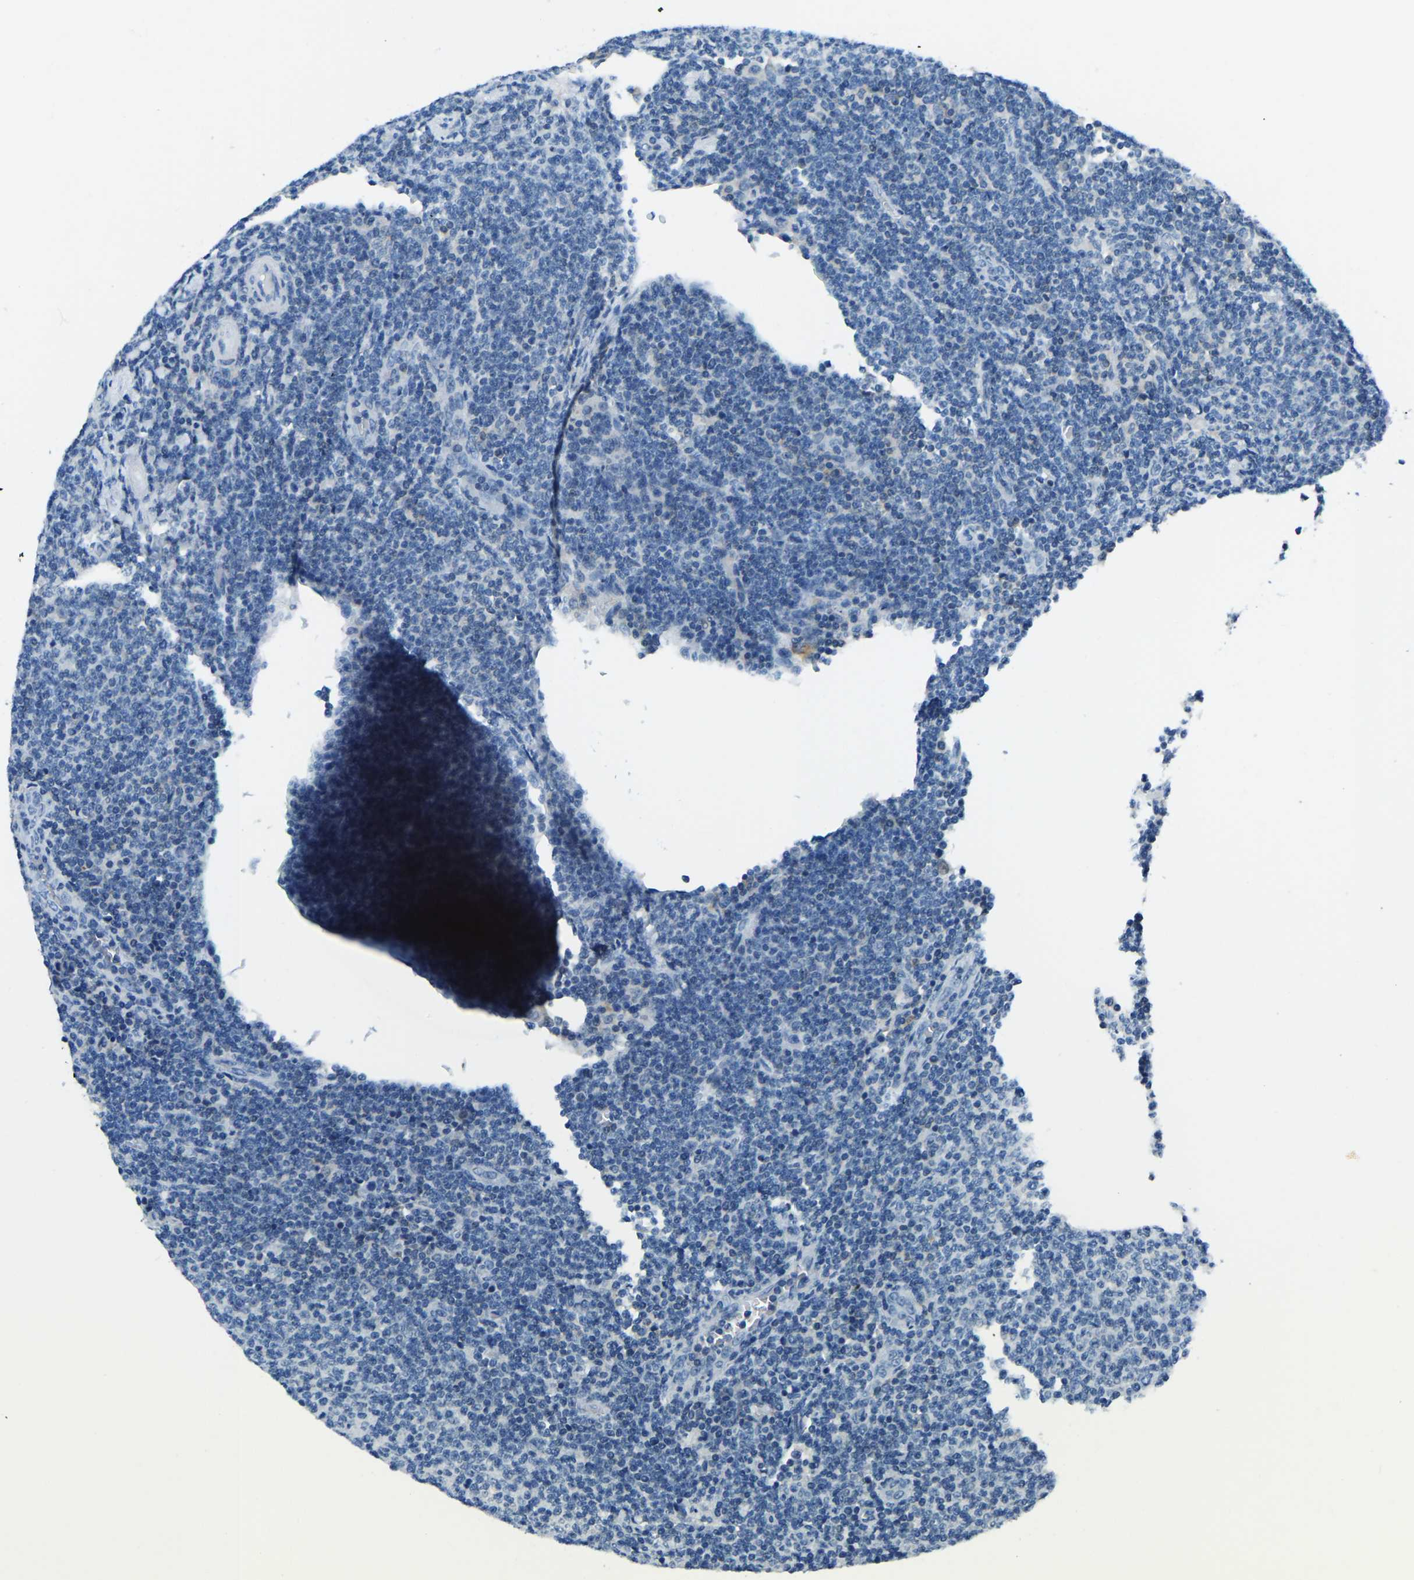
{"staining": {"intensity": "negative", "quantity": "none", "location": "none"}, "tissue": "lymphoma", "cell_type": "Tumor cells", "image_type": "cancer", "snomed": [{"axis": "morphology", "description": "Malignant lymphoma, non-Hodgkin's type, Low grade"}, {"axis": "topography", "description": "Lymph node"}], "caption": "IHC histopathology image of malignant lymphoma, non-Hodgkin's type (low-grade) stained for a protein (brown), which displays no staining in tumor cells.", "gene": "XIRP1", "patient": {"sex": "male", "age": 66}}